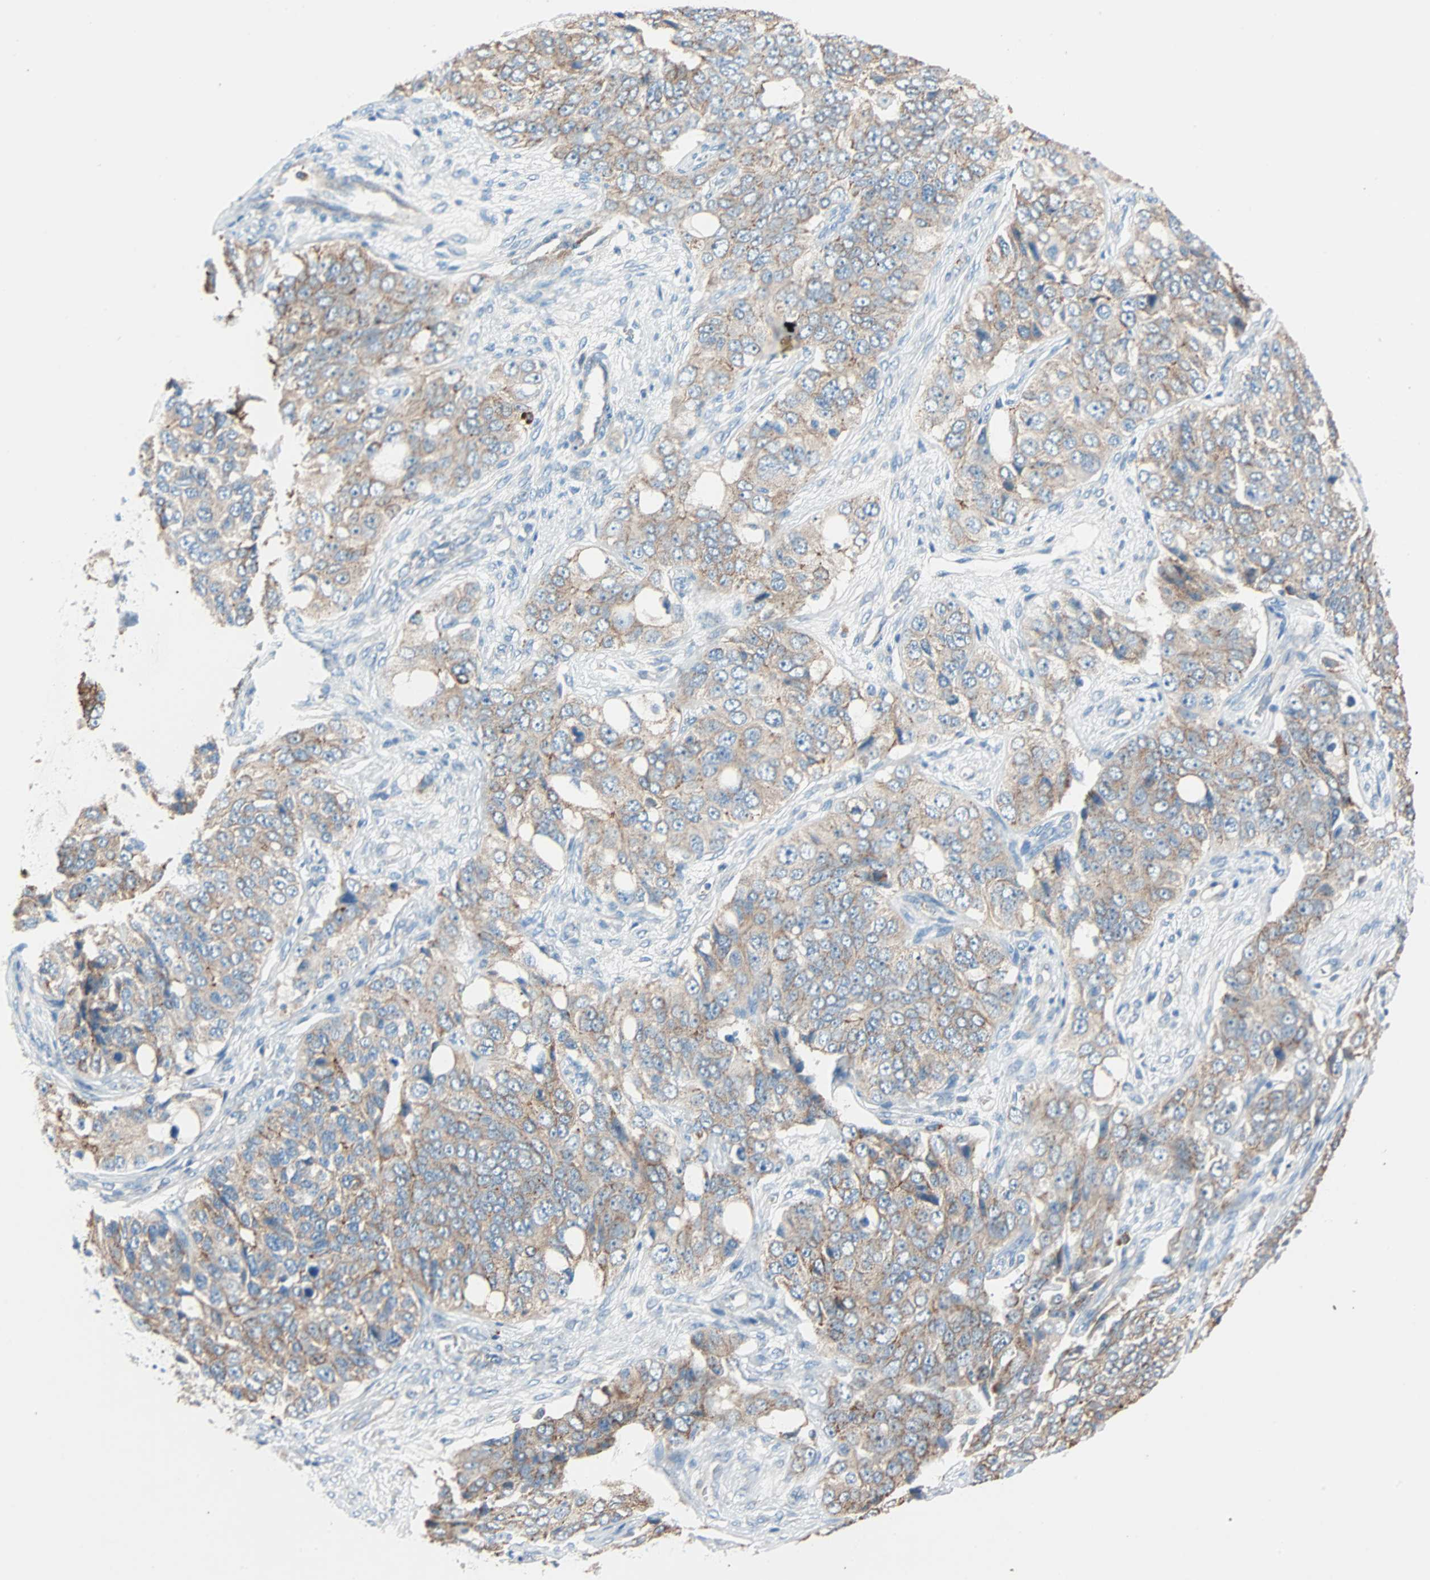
{"staining": {"intensity": "moderate", "quantity": ">75%", "location": "cytoplasmic/membranous"}, "tissue": "ovarian cancer", "cell_type": "Tumor cells", "image_type": "cancer", "snomed": [{"axis": "morphology", "description": "Carcinoma, endometroid"}, {"axis": "topography", "description": "Ovary"}], "caption": "Human ovarian cancer (endometroid carcinoma) stained for a protein (brown) shows moderate cytoplasmic/membranous positive expression in about >75% of tumor cells.", "gene": "LY6G6F", "patient": {"sex": "female", "age": 51}}